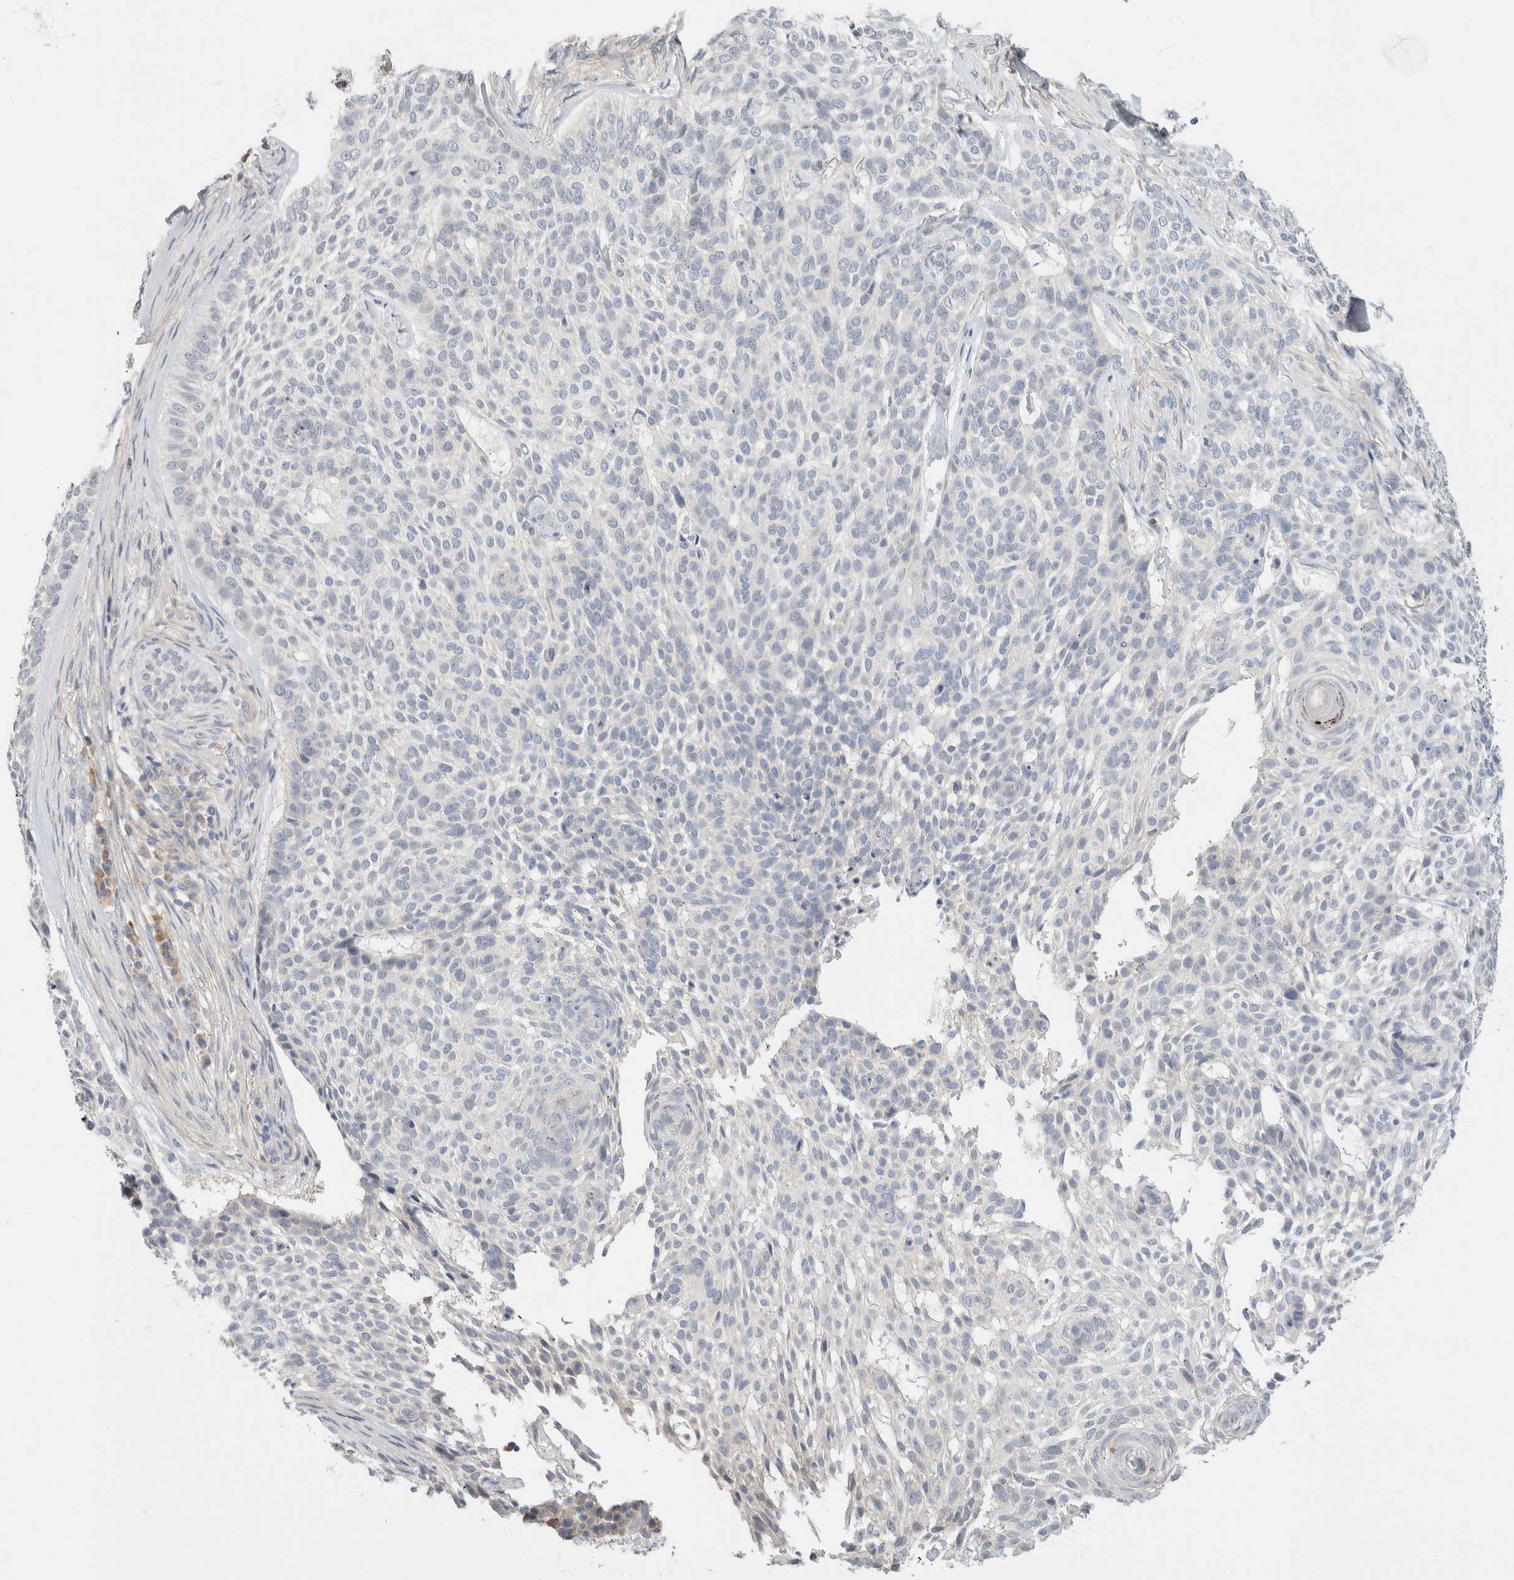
{"staining": {"intensity": "negative", "quantity": "none", "location": "none"}, "tissue": "skin cancer", "cell_type": "Tumor cells", "image_type": "cancer", "snomed": [{"axis": "morphology", "description": "Basal cell carcinoma"}, {"axis": "topography", "description": "Skin"}], "caption": "Immunohistochemistry micrograph of neoplastic tissue: skin cancer (basal cell carcinoma) stained with DAB exhibits no significant protein staining in tumor cells.", "gene": "SPRTN", "patient": {"sex": "female", "age": 64}}